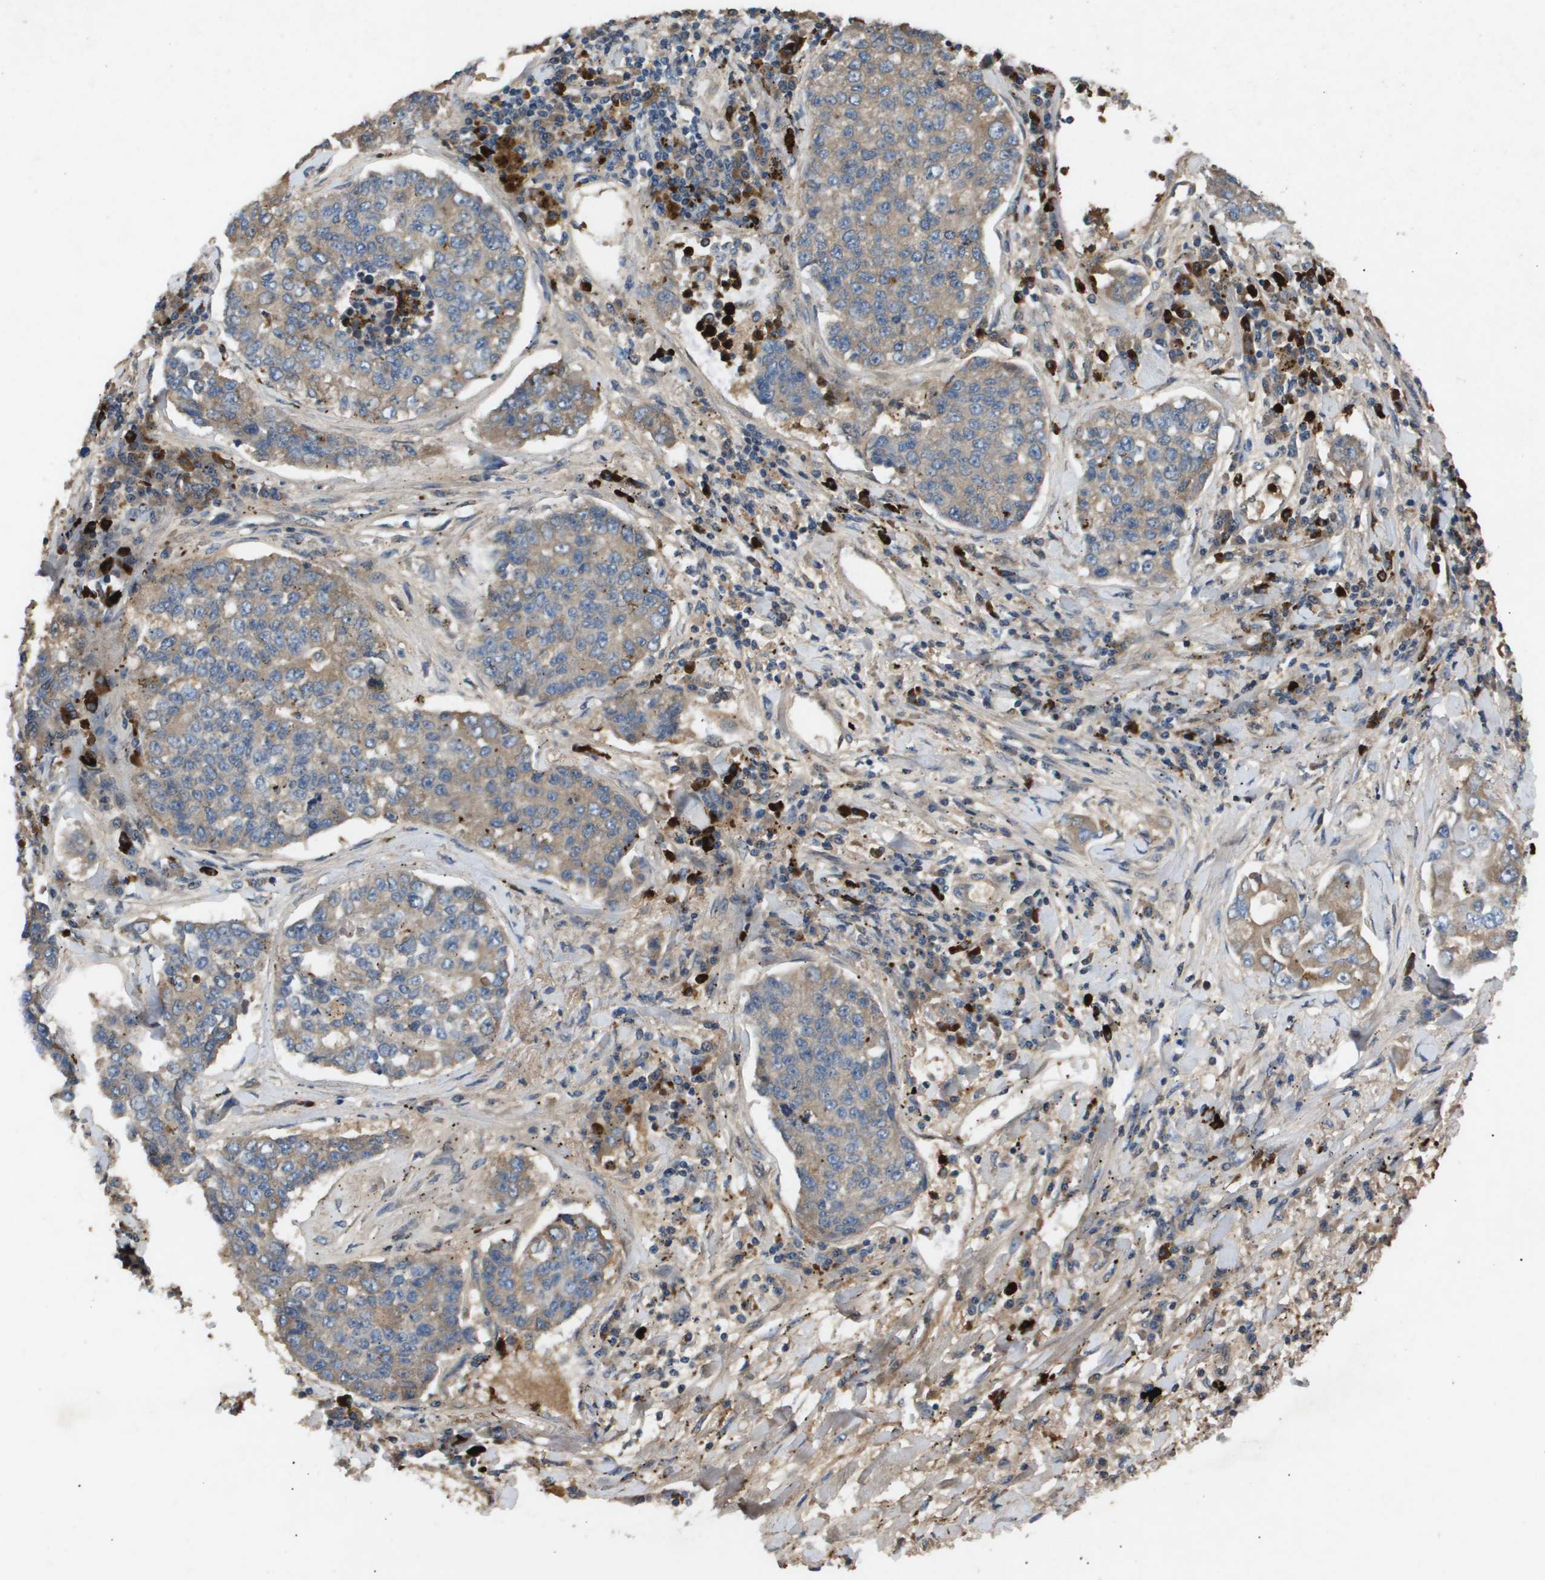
{"staining": {"intensity": "weak", "quantity": "25%-75%", "location": "cytoplasmic/membranous"}, "tissue": "lung cancer", "cell_type": "Tumor cells", "image_type": "cancer", "snomed": [{"axis": "morphology", "description": "Adenocarcinoma, NOS"}, {"axis": "topography", "description": "Lung"}], "caption": "The image reveals staining of lung cancer, revealing weak cytoplasmic/membranous protein positivity (brown color) within tumor cells.", "gene": "ERG", "patient": {"sex": "male", "age": 49}}